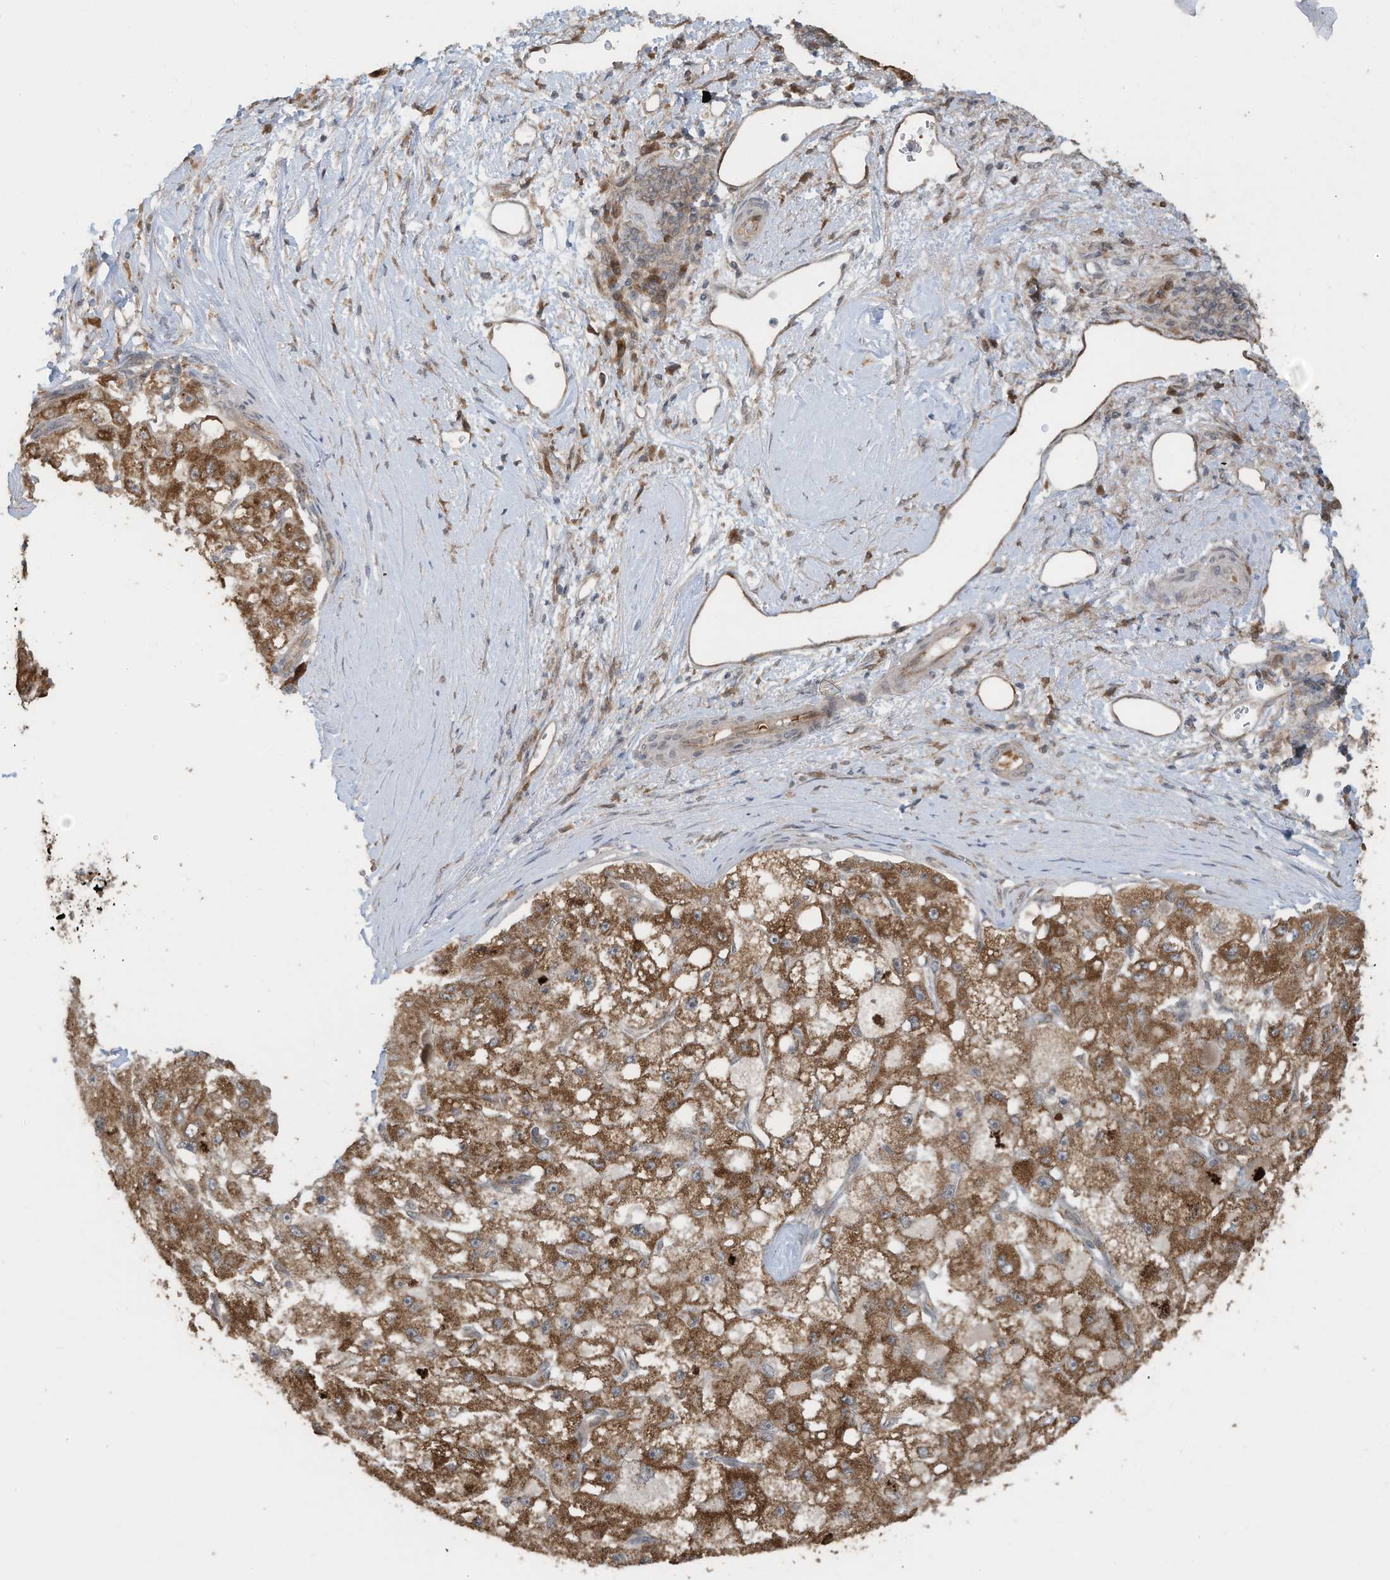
{"staining": {"intensity": "strong", "quantity": ">75%", "location": "cytoplasmic/membranous"}, "tissue": "liver cancer", "cell_type": "Tumor cells", "image_type": "cancer", "snomed": [{"axis": "morphology", "description": "Carcinoma, Hepatocellular, NOS"}, {"axis": "topography", "description": "Liver"}], "caption": "IHC histopathology image of neoplastic tissue: liver cancer stained using IHC reveals high levels of strong protein expression localized specifically in the cytoplasmic/membranous of tumor cells, appearing as a cytoplasmic/membranous brown color.", "gene": "ERI2", "patient": {"sex": "male", "age": 80}}